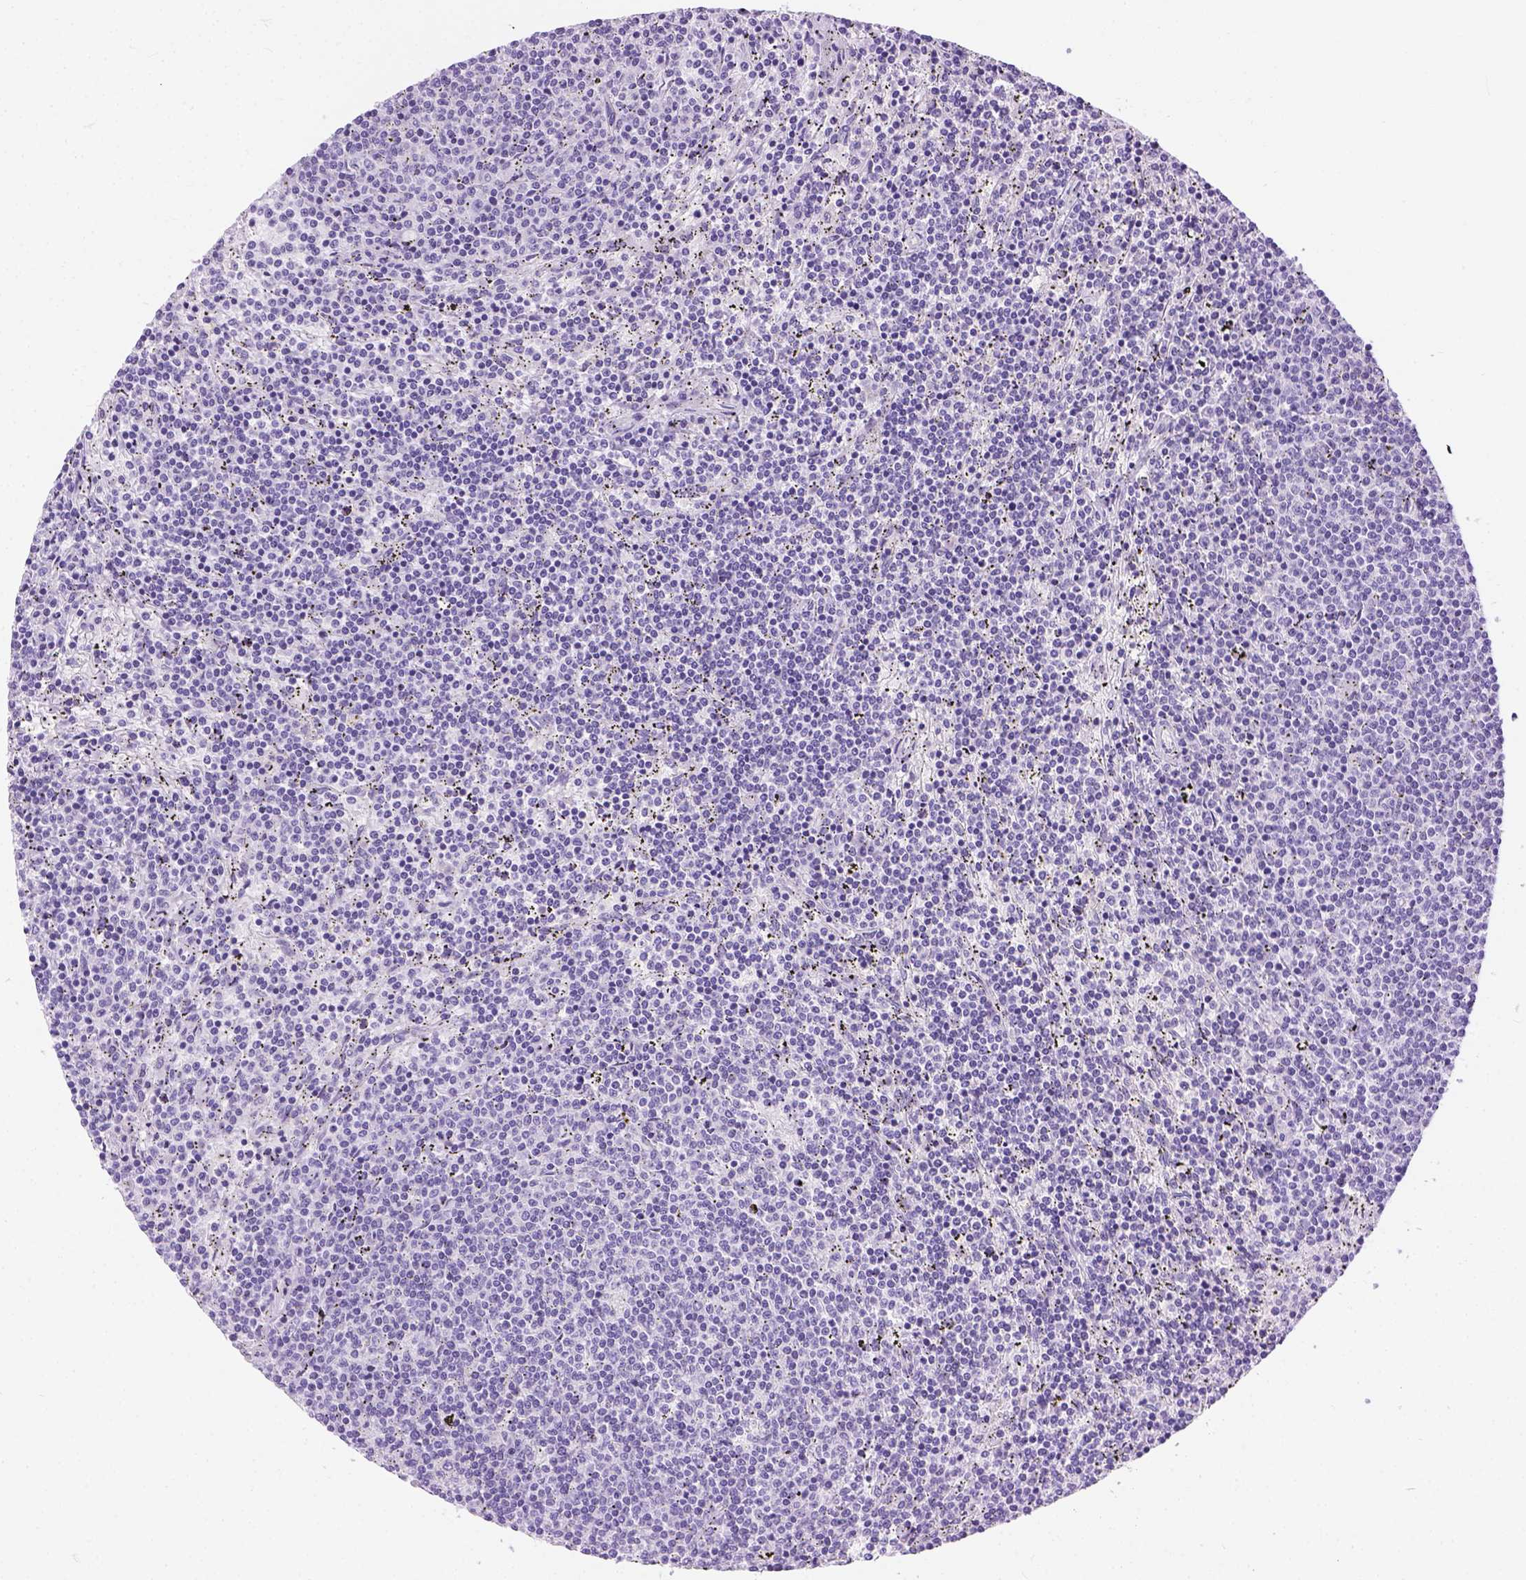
{"staining": {"intensity": "negative", "quantity": "none", "location": "none"}, "tissue": "lymphoma", "cell_type": "Tumor cells", "image_type": "cancer", "snomed": [{"axis": "morphology", "description": "Malignant lymphoma, non-Hodgkin's type, Low grade"}, {"axis": "topography", "description": "Spleen"}], "caption": "The micrograph displays no significant expression in tumor cells of lymphoma. (Brightfield microscopy of DAB IHC at high magnification).", "gene": "TMEM38A", "patient": {"sex": "female", "age": 50}}